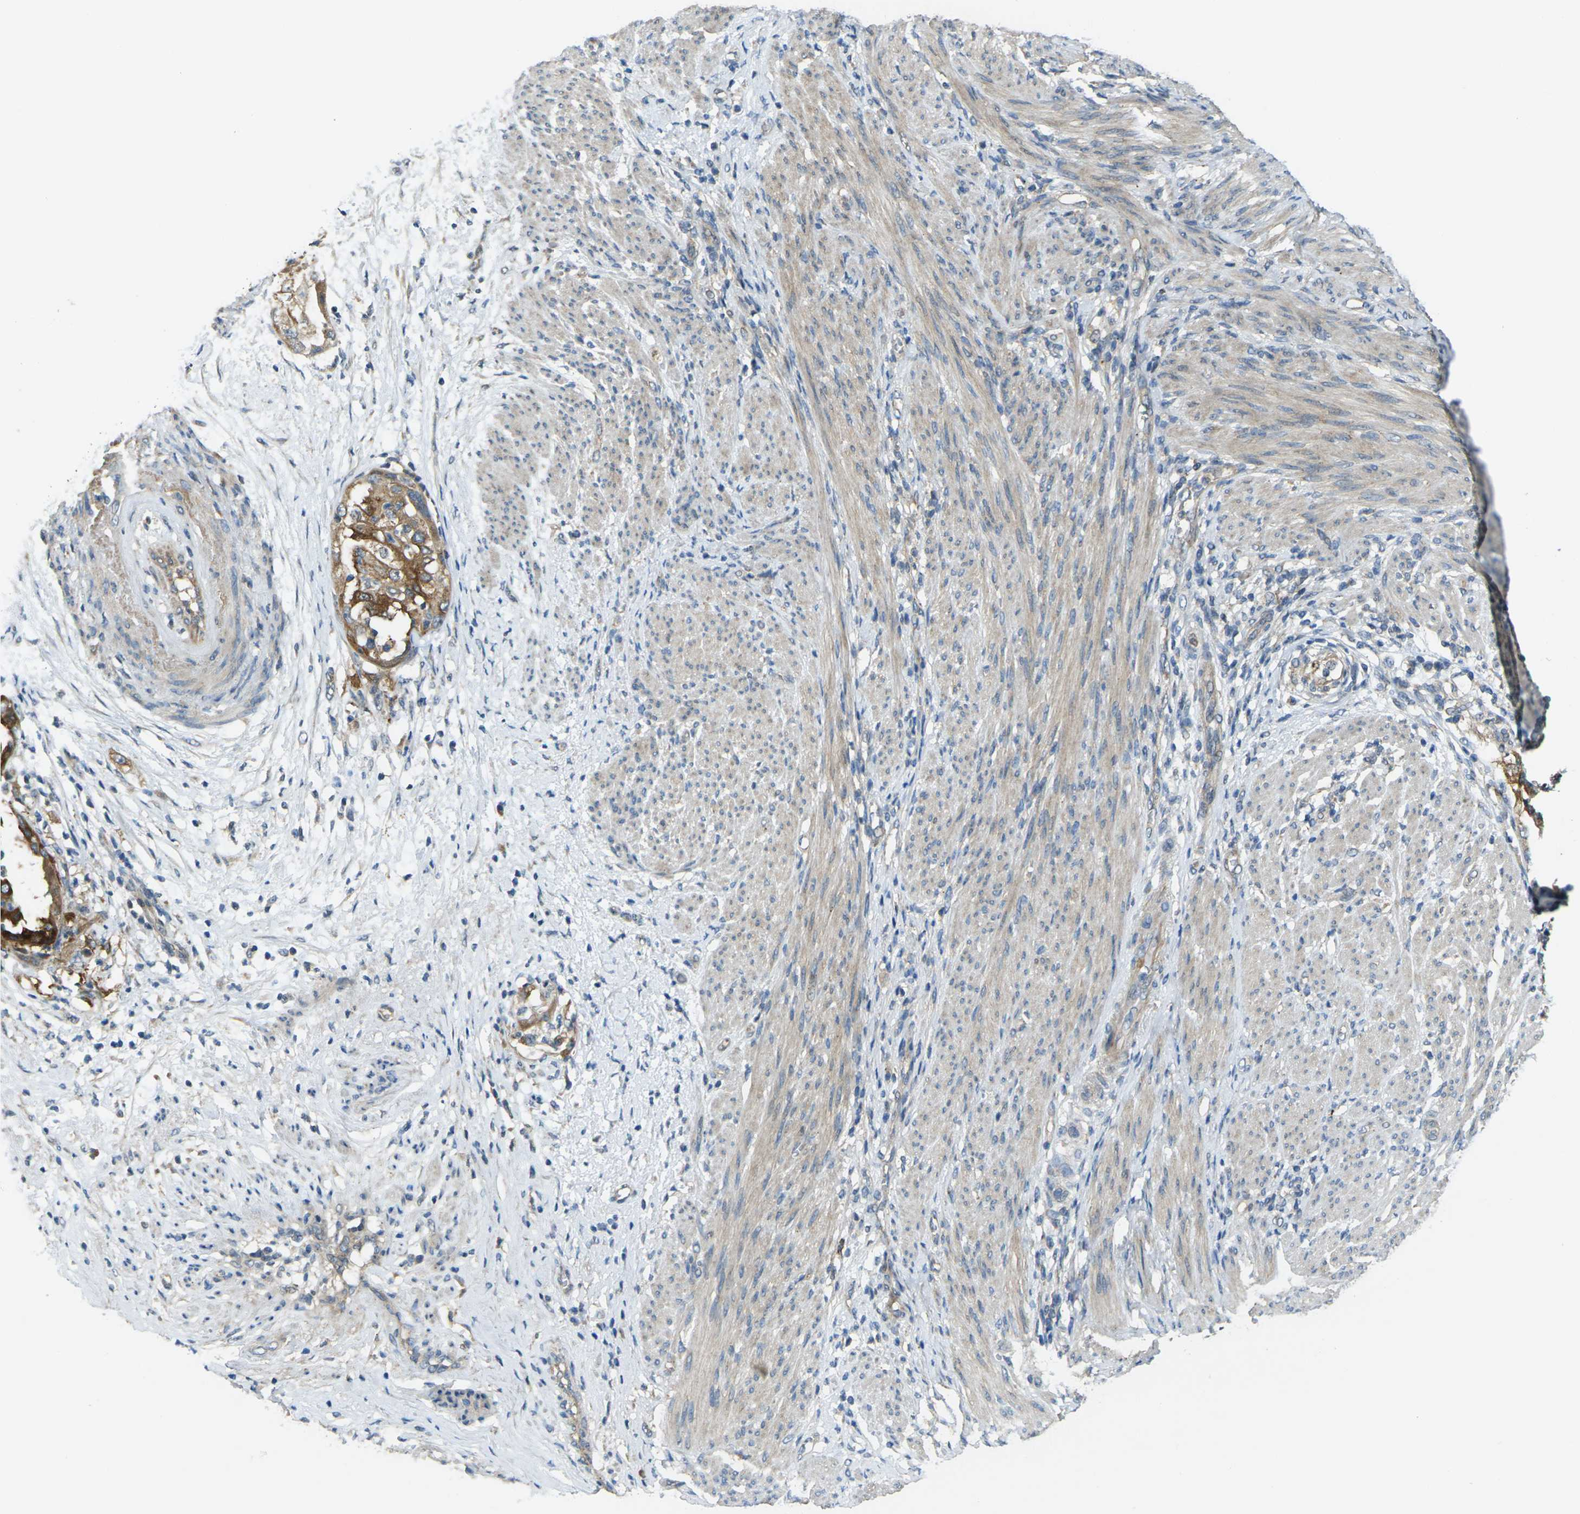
{"staining": {"intensity": "moderate", "quantity": ">75%", "location": "cytoplasmic/membranous"}, "tissue": "endometrial cancer", "cell_type": "Tumor cells", "image_type": "cancer", "snomed": [{"axis": "morphology", "description": "Adenocarcinoma, NOS"}, {"axis": "topography", "description": "Endometrium"}], "caption": "The image shows immunohistochemical staining of adenocarcinoma (endometrial). There is moderate cytoplasmic/membranous positivity is appreciated in about >75% of tumor cells. The protein of interest is stained brown, and the nuclei are stained in blue (DAB IHC with brightfield microscopy, high magnification).", "gene": "GNA12", "patient": {"sex": "female", "age": 85}}